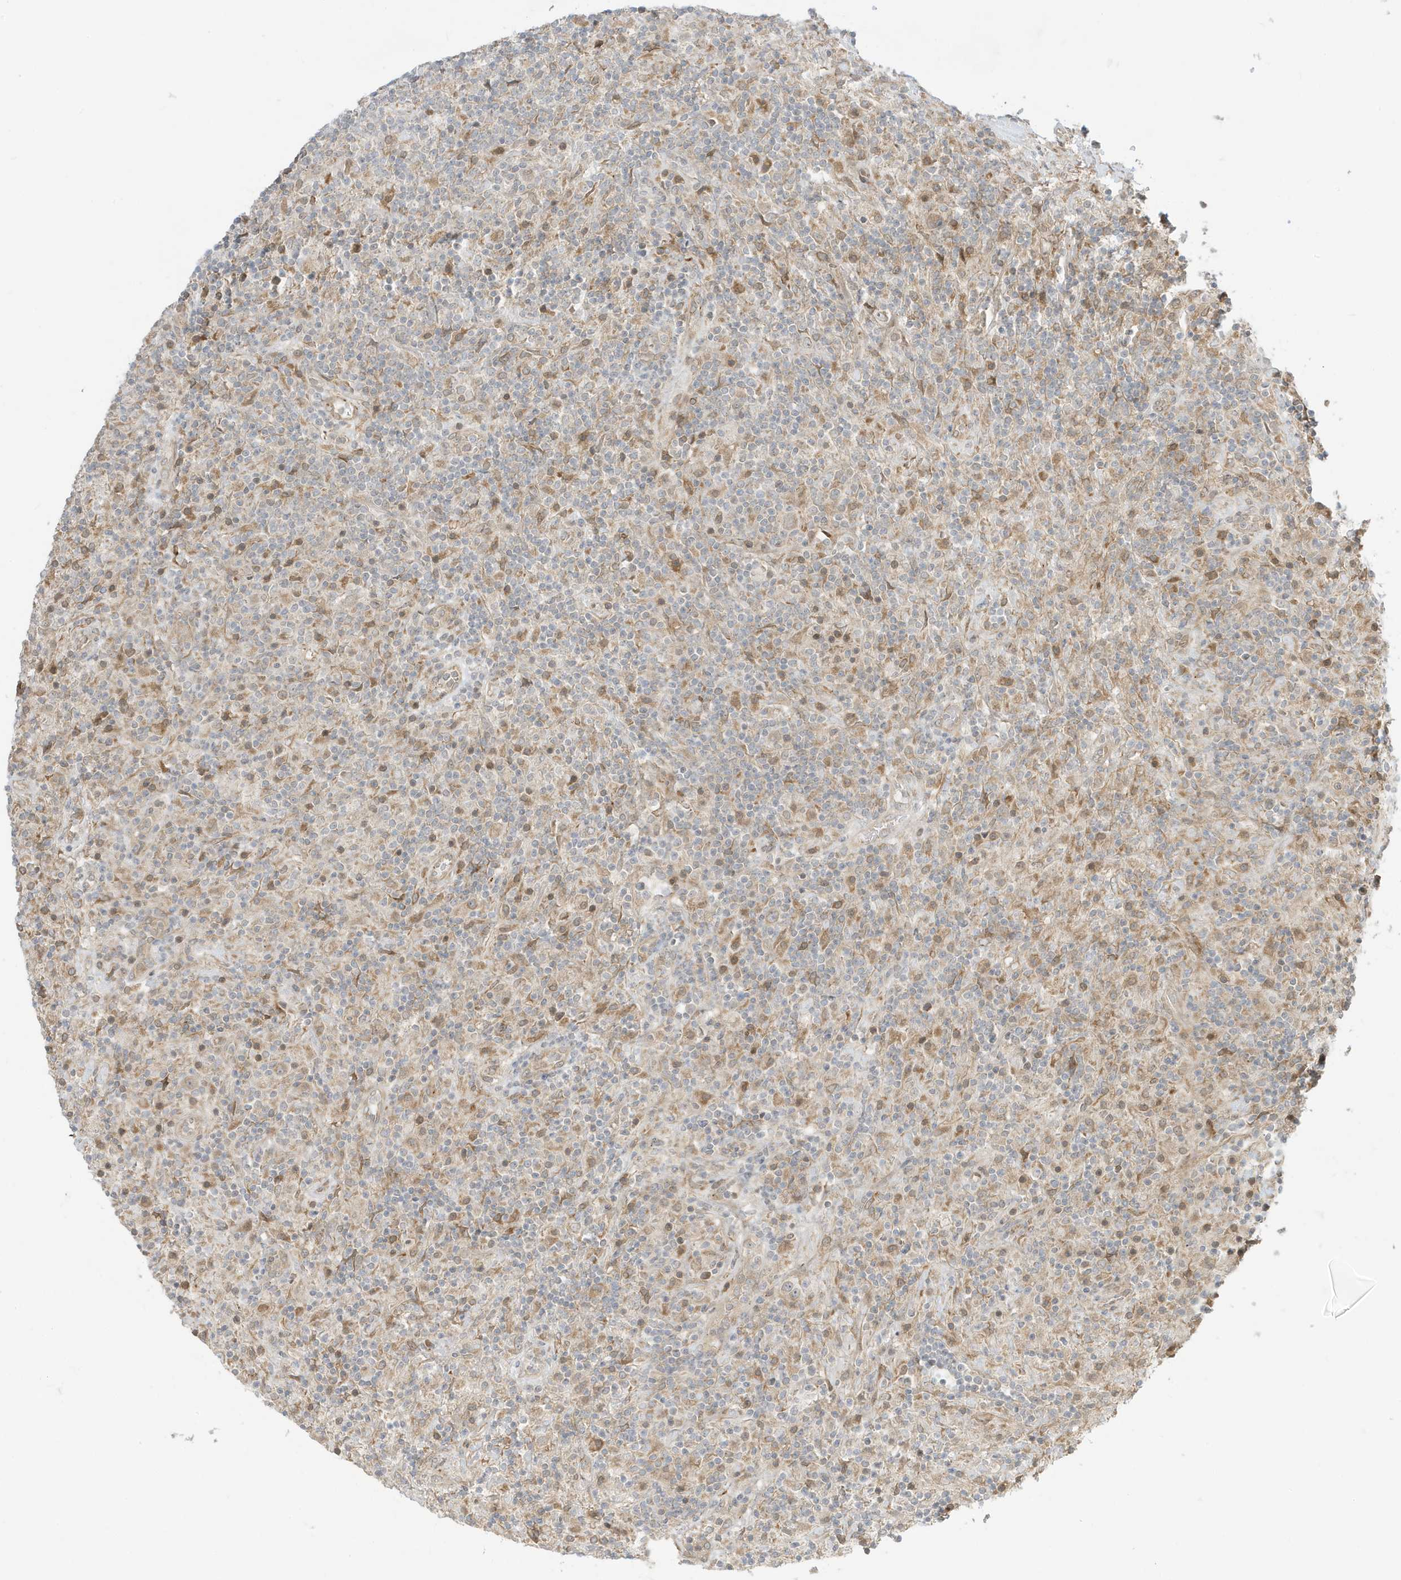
{"staining": {"intensity": "weak", "quantity": "<25%", "location": "cytoplasmic/membranous"}, "tissue": "lymphoma", "cell_type": "Tumor cells", "image_type": "cancer", "snomed": [{"axis": "morphology", "description": "Hodgkin's disease, NOS"}, {"axis": "topography", "description": "Lymph node"}], "caption": "Immunohistochemistry photomicrograph of neoplastic tissue: lymphoma stained with DAB (3,3'-diaminobenzidine) shows no significant protein expression in tumor cells. (Stains: DAB (3,3'-diaminobenzidine) IHC with hematoxylin counter stain, Microscopy: brightfield microscopy at high magnification).", "gene": "SCARF2", "patient": {"sex": "male", "age": 70}}